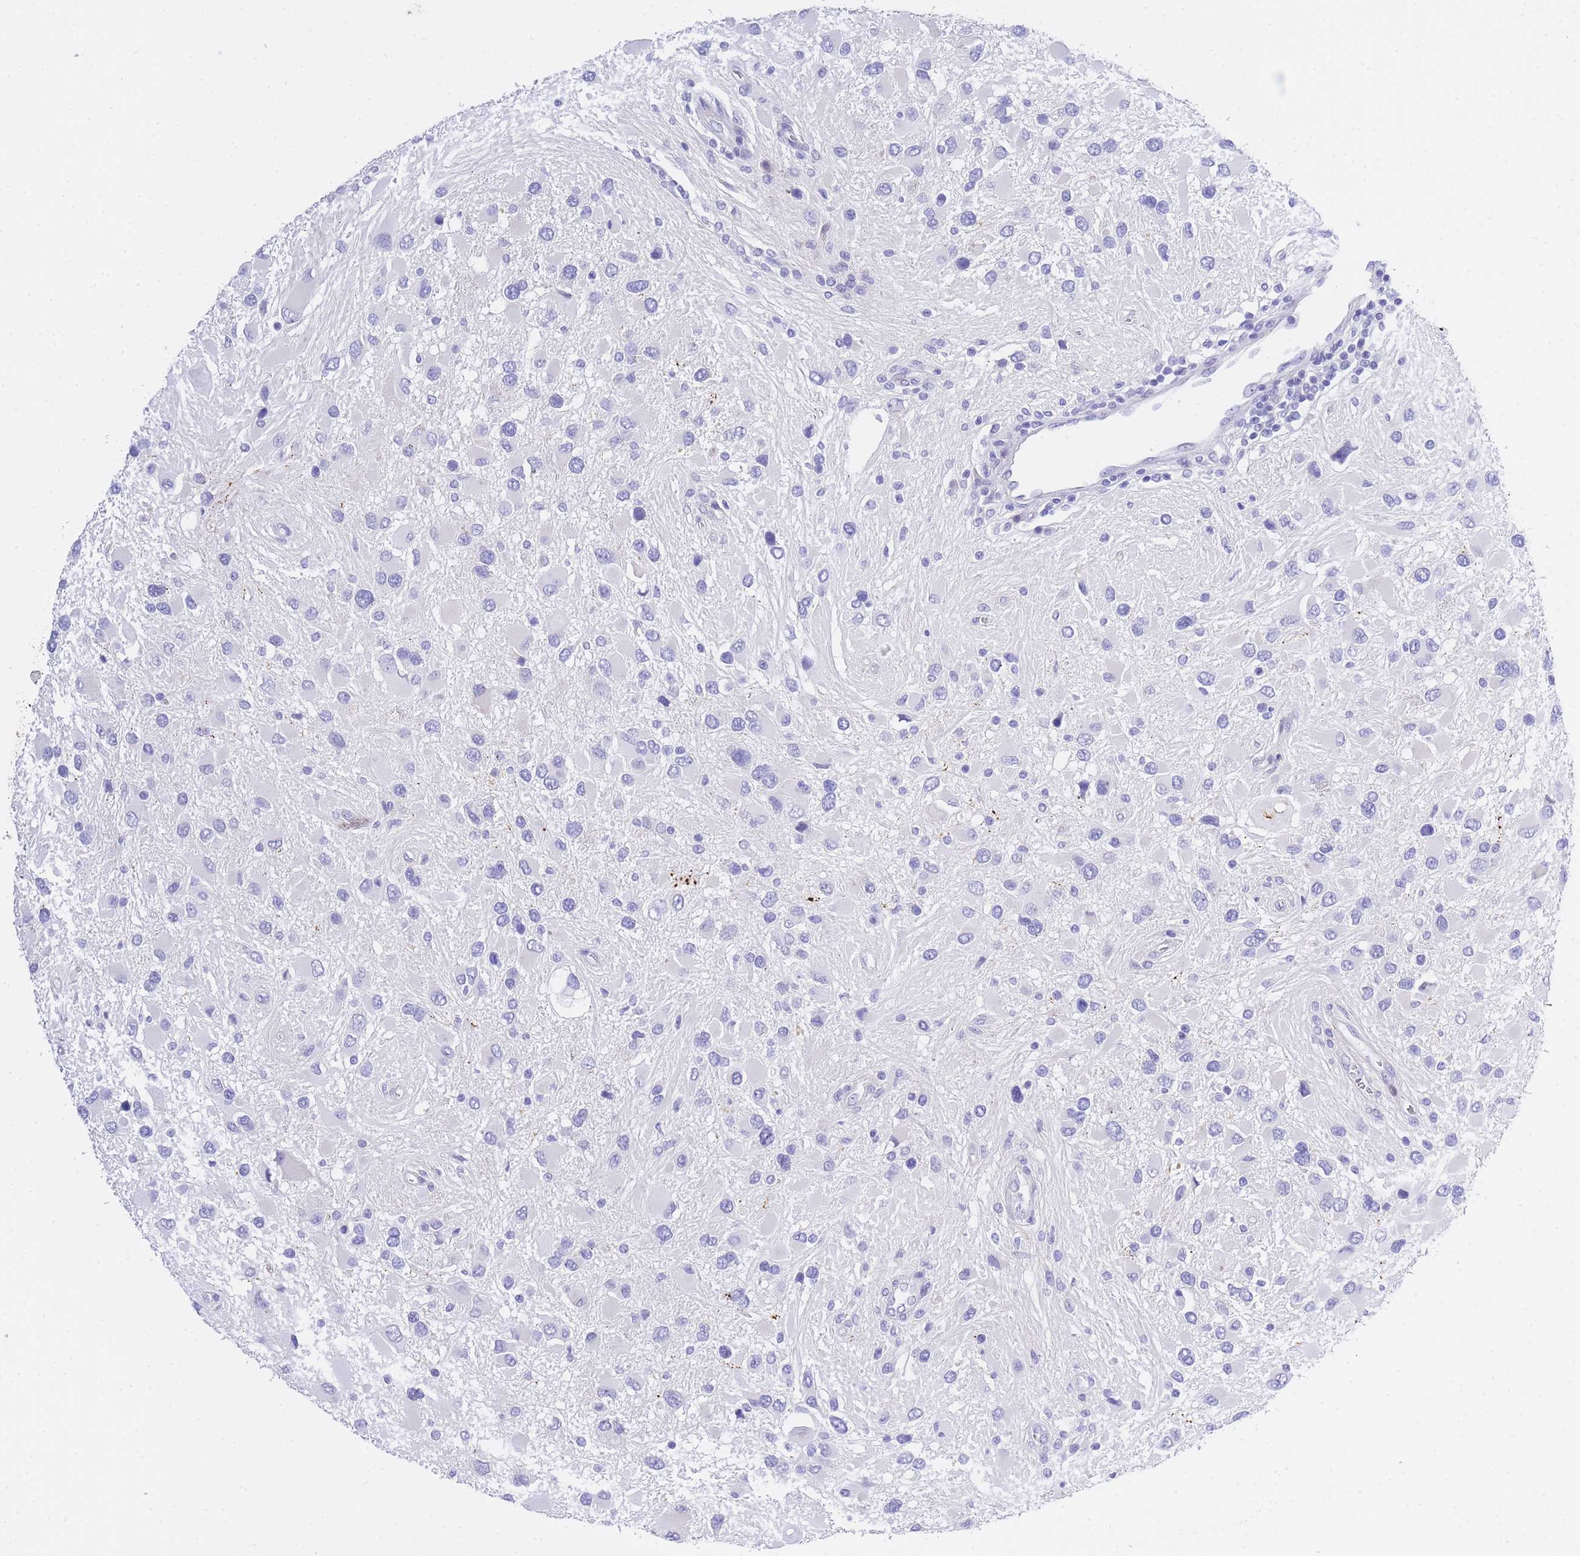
{"staining": {"intensity": "negative", "quantity": "none", "location": "none"}, "tissue": "glioma", "cell_type": "Tumor cells", "image_type": "cancer", "snomed": [{"axis": "morphology", "description": "Glioma, malignant, High grade"}, {"axis": "topography", "description": "Brain"}], "caption": "High power microscopy histopathology image of an immunohistochemistry (IHC) image of high-grade glioma (malignant), revealing no significant positivity in tumor cells.", "gene": "TIFAB", "patient": {"sex": "male", "age": 53}}